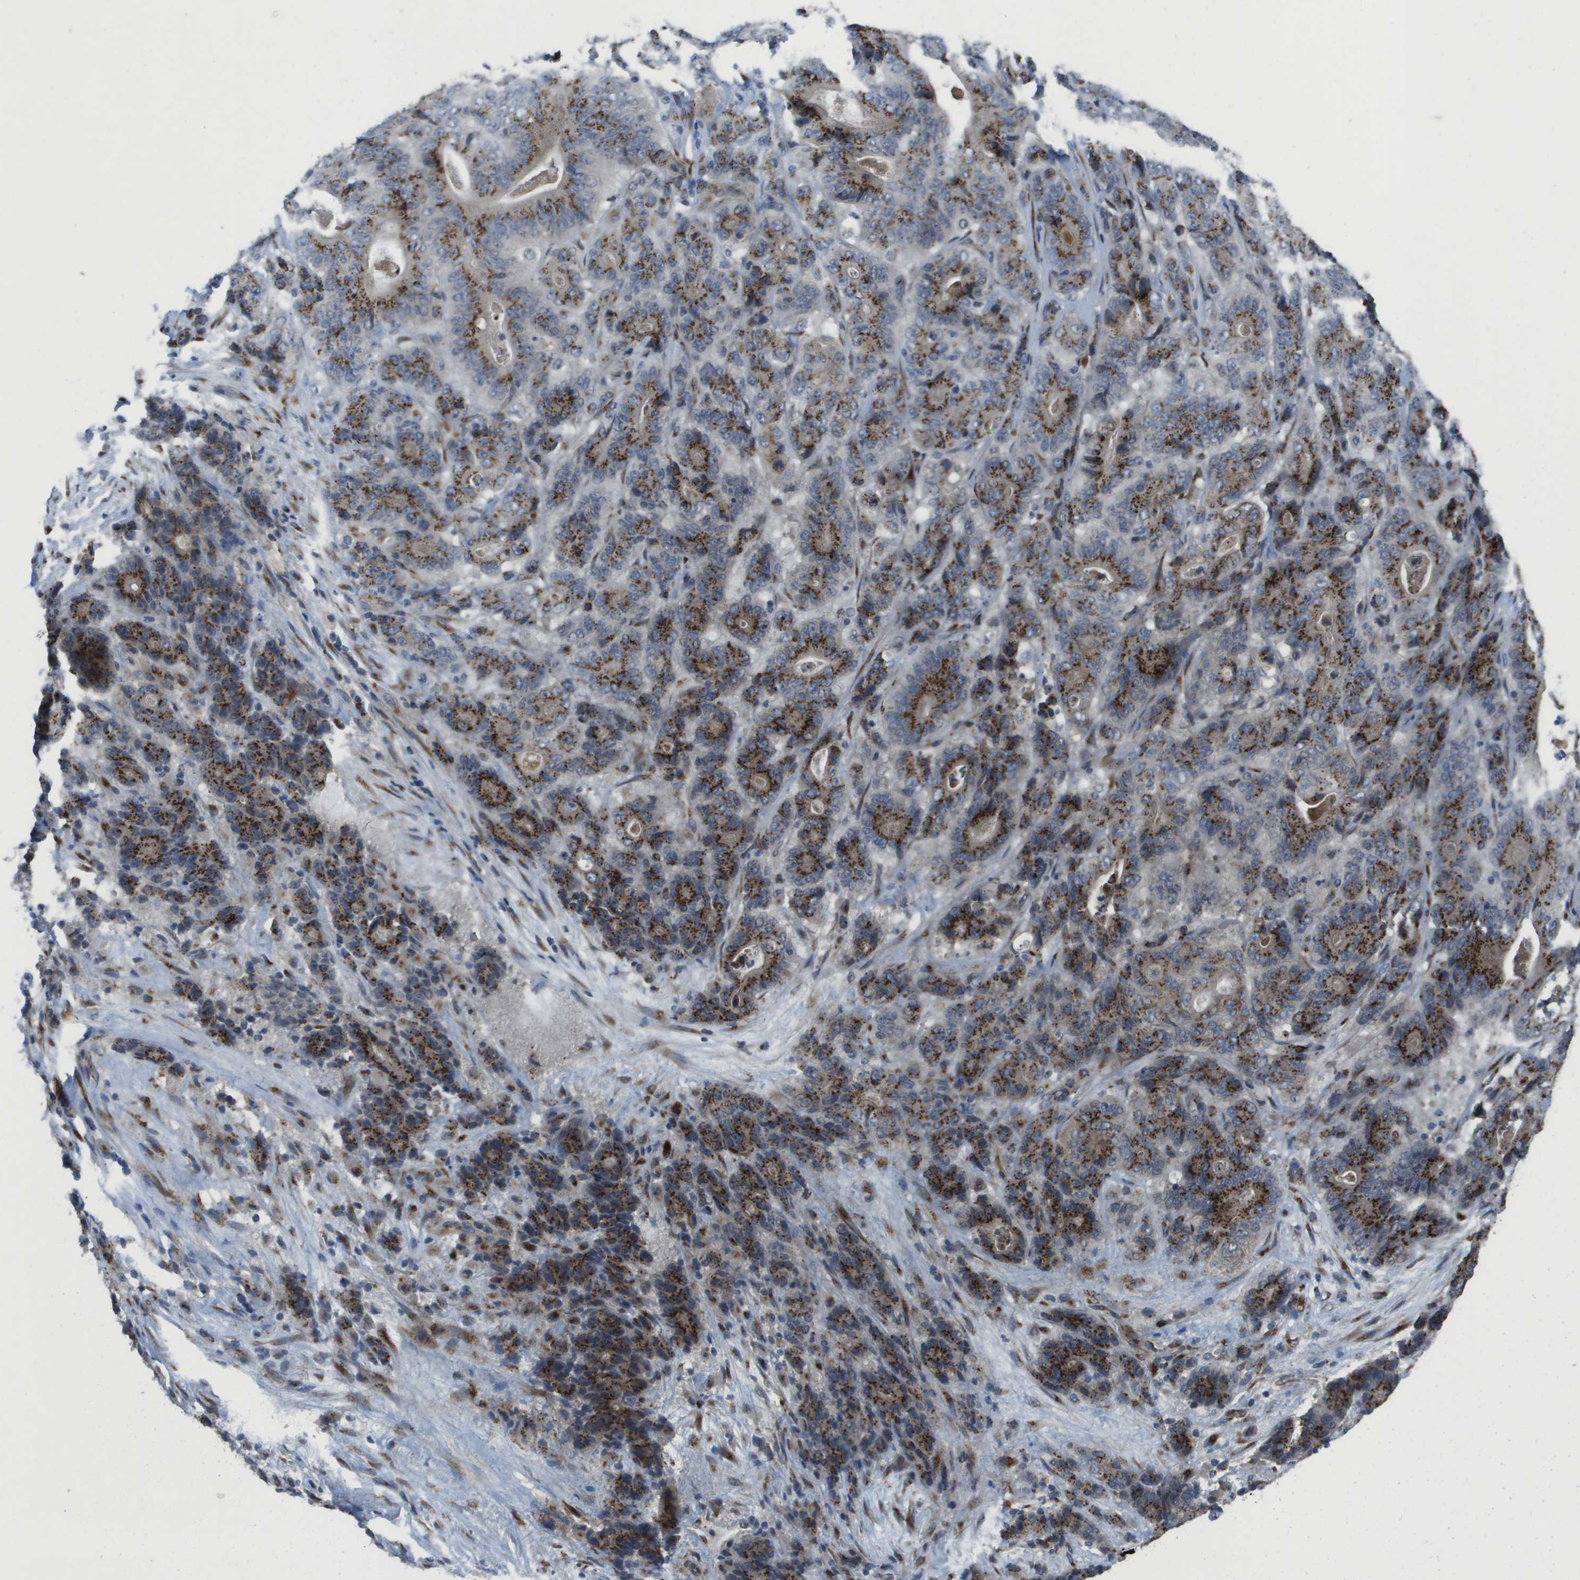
{"staining": {"intensity": "strong", "quantity": ">75%", "location": "cytoplasmic/membranous"}, "tissue": "stomach cancer", "cell_type": "Tumor cells", "image_type": "cancer", "snomed": [{"axis": "morphology", "description": "Adenocarcinoma, NOS"}, {"axis": "topography", "description": "Stomach"}], "caption": "Stomach adenocarcinoma tissue exhibits strong cytoplasmic/membranous expression in about >75% of tumor cells", "gene": "QSOX2", "patient": {"sex": "female", "age": 73}}